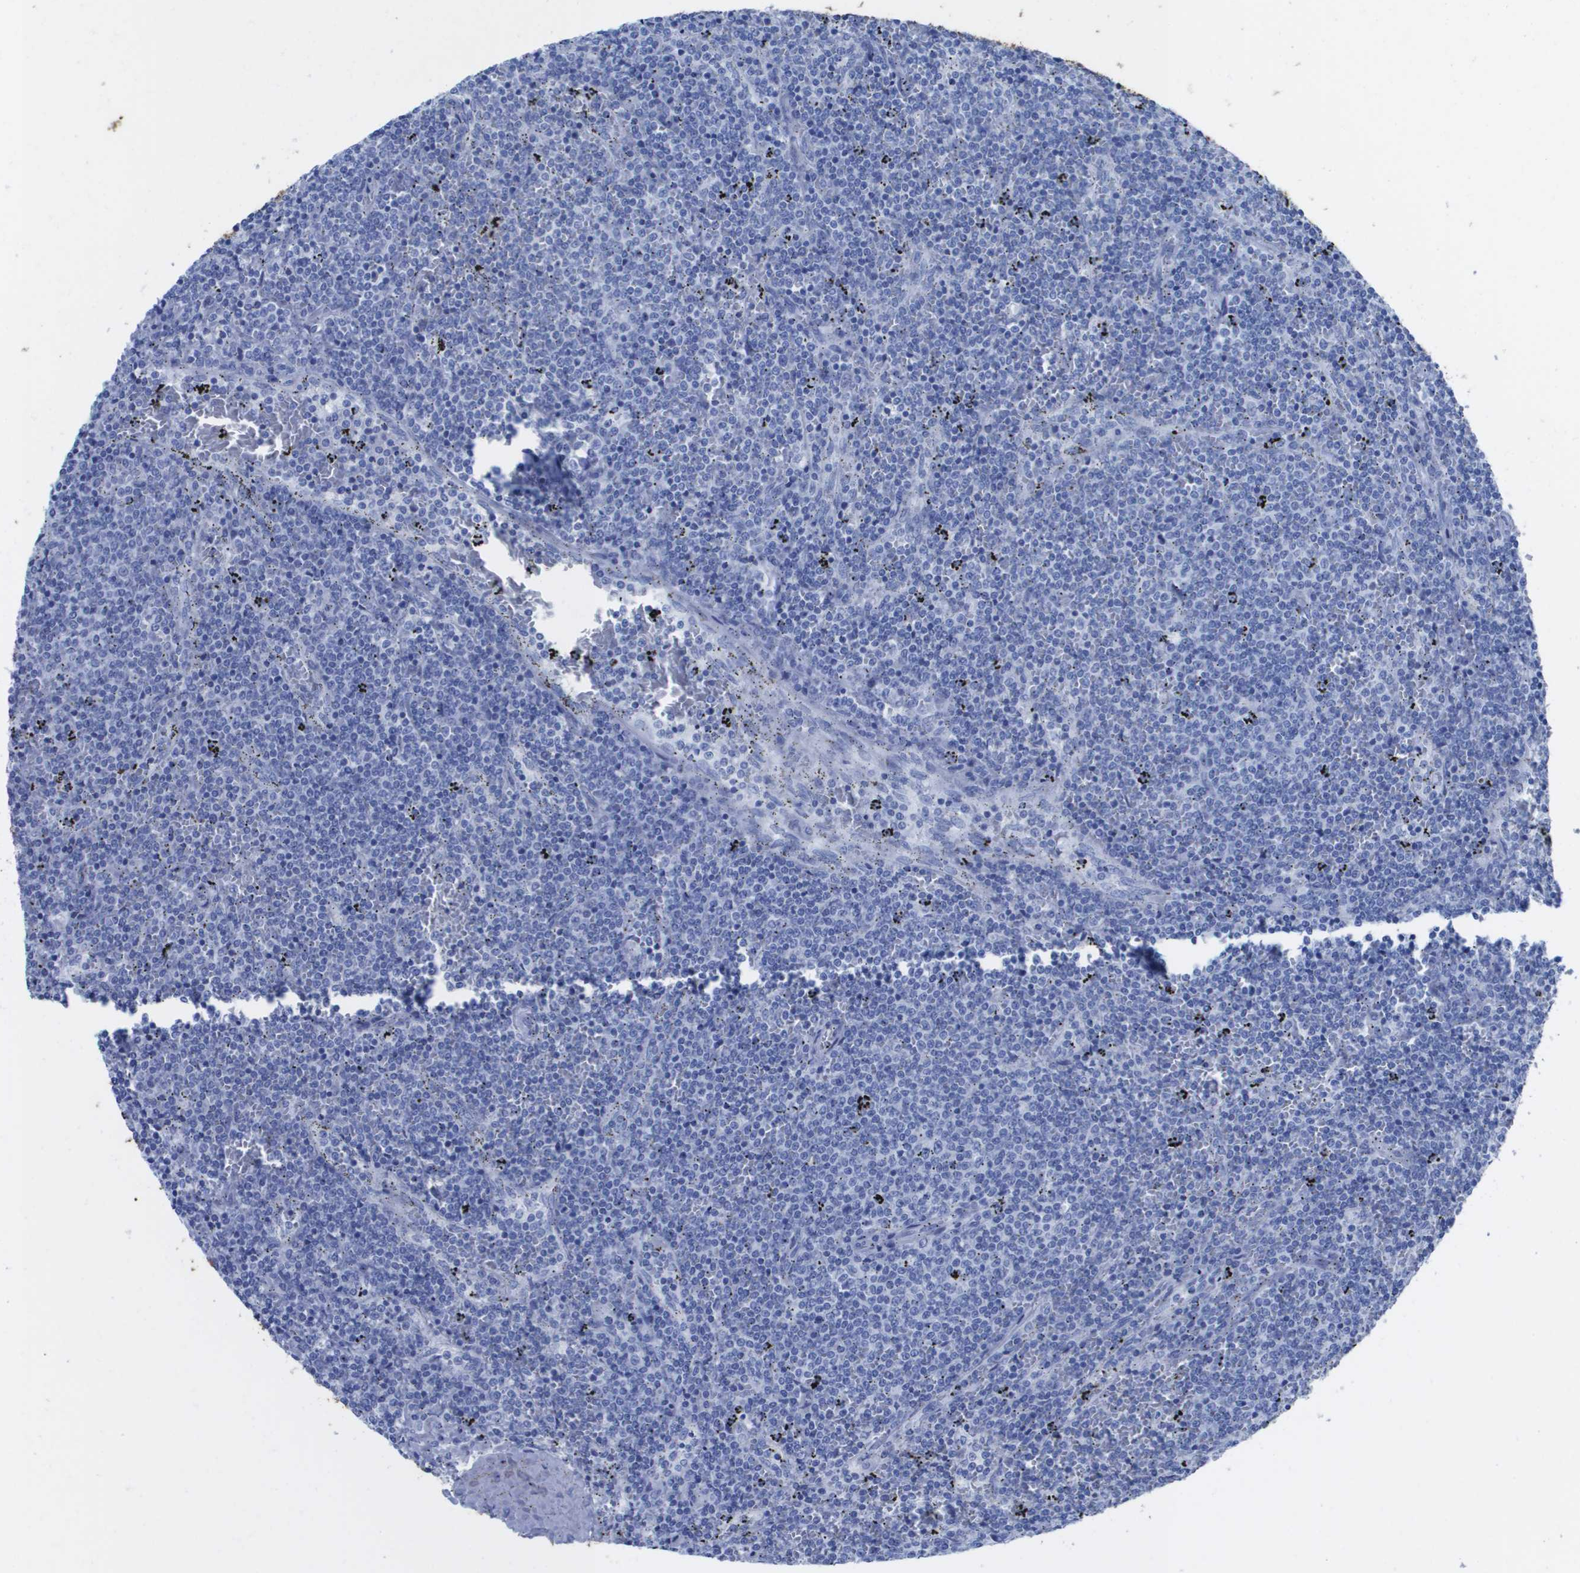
{"staining": {"intensity": "negative", "quantity": "none", "location": "none"}, "tissue": "lymphoma", "cell_type": "Tumor cells", "image_type": "cancer", "snomed": [{"axis": "morphology", "description": "Malignant lymphoma, non-Hodgkin's type, Low grade"}, {"axis": "topography", "description": "Spleen"}], "caption": "Human lymphoma stained for a protein using immunohistochemistry (IHC) displays no positivity in tumor cells.", "gene": "KCNA3", "patient": {"sex": "female", "age": 50}}